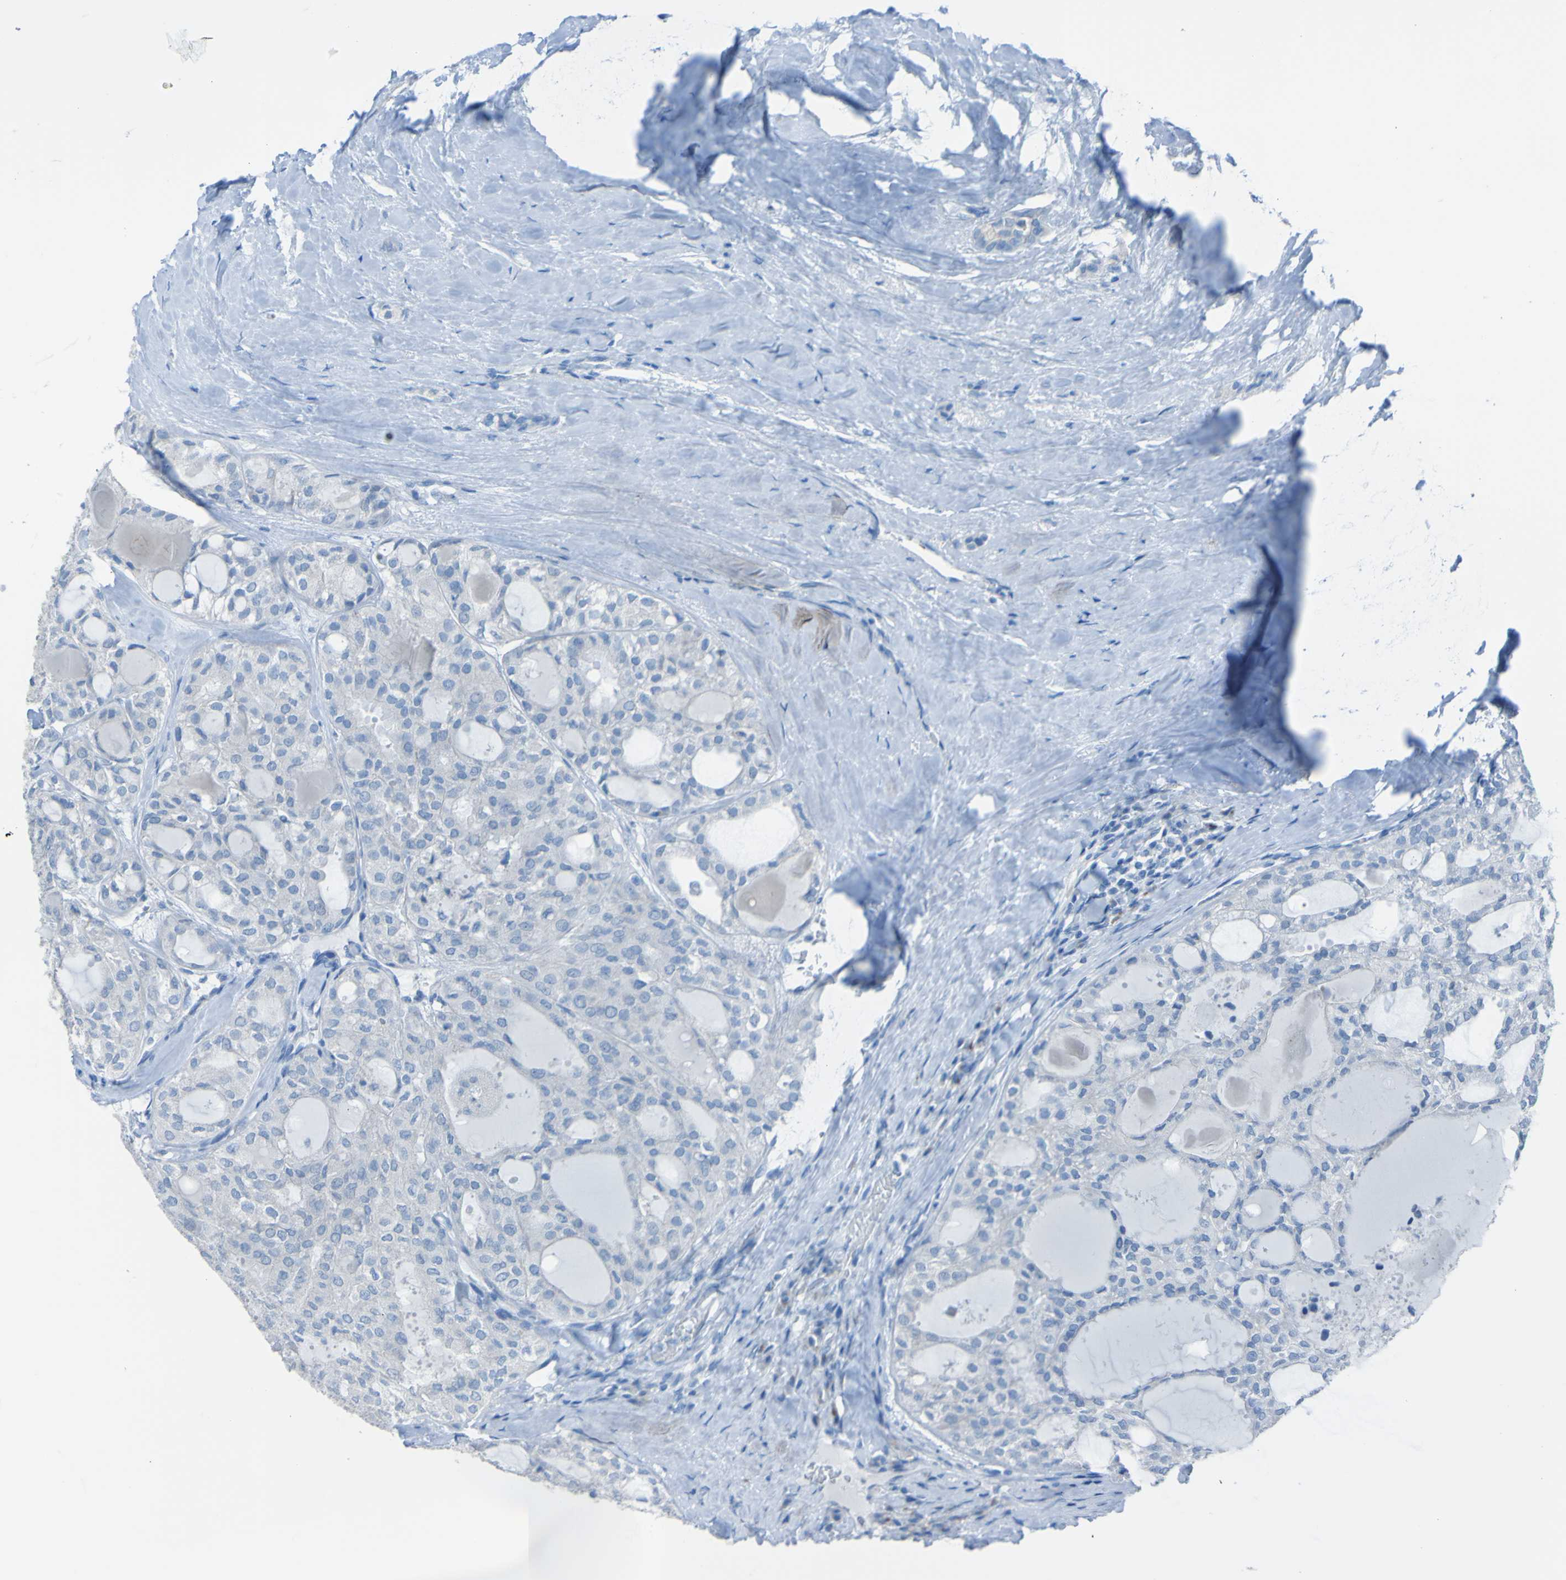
{"staining": {"intensity": "negative", "quantity": "none", "location": "none"}, "tissue": "thyroid cancer", "cell_type": "Tumor cells", "image_type": "cancer", "snomed": [{"axis": "morphology", "description": "Follicular adenoma carcinoma, NOS"}, {"axis": "topography", "description": "Thyroid gland"}], "caption": "Immunohistochemical staining of human thyroid cancer (follicular adenoma carcinoma) demonstrates no significant positivity in tumor cells. Nuclei are stained in blue.", "gene": "ACMSD", "patient": {"sex": "male", "age": 75}}